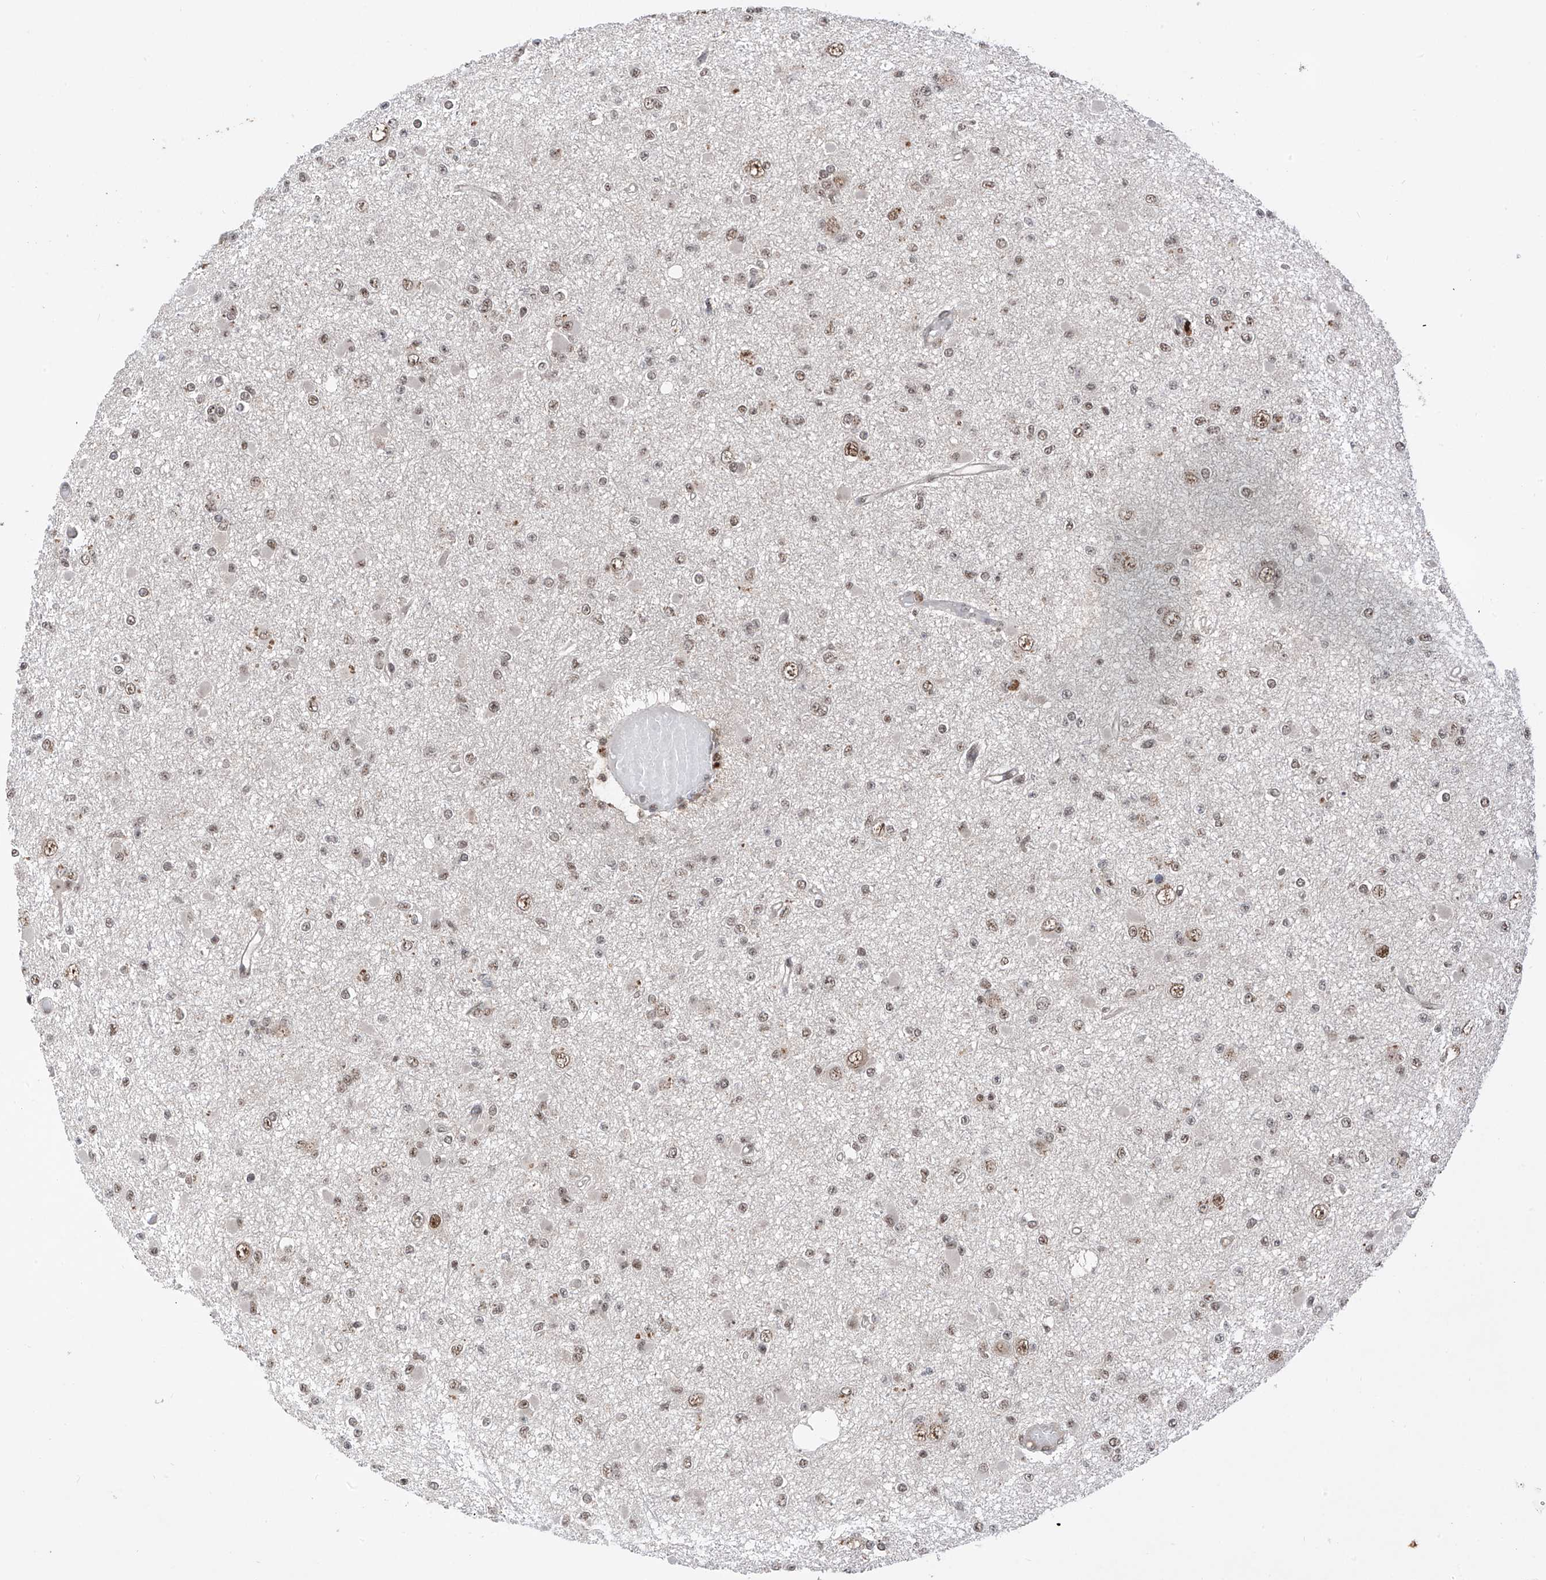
{"staining": {"intensity": "weak", "quantity": ">75%", "location": "nuclear"}, "tissue": "glioma", "cell_type": "Tumor cells", "image_type": "cancer", "snomed": [{"axis": "morphology", "description": "Glioma, malignant, Low grade"}, {"axis": "topography", "description": "Brain"}], "caption": "Weak nuclear staining for a protein is identified in approximately >75% of tumor cells of glioma using immunohistochemistry (IHC).", "gene": "RPAIN", "patient": {"sex": "female", "age": 22}}